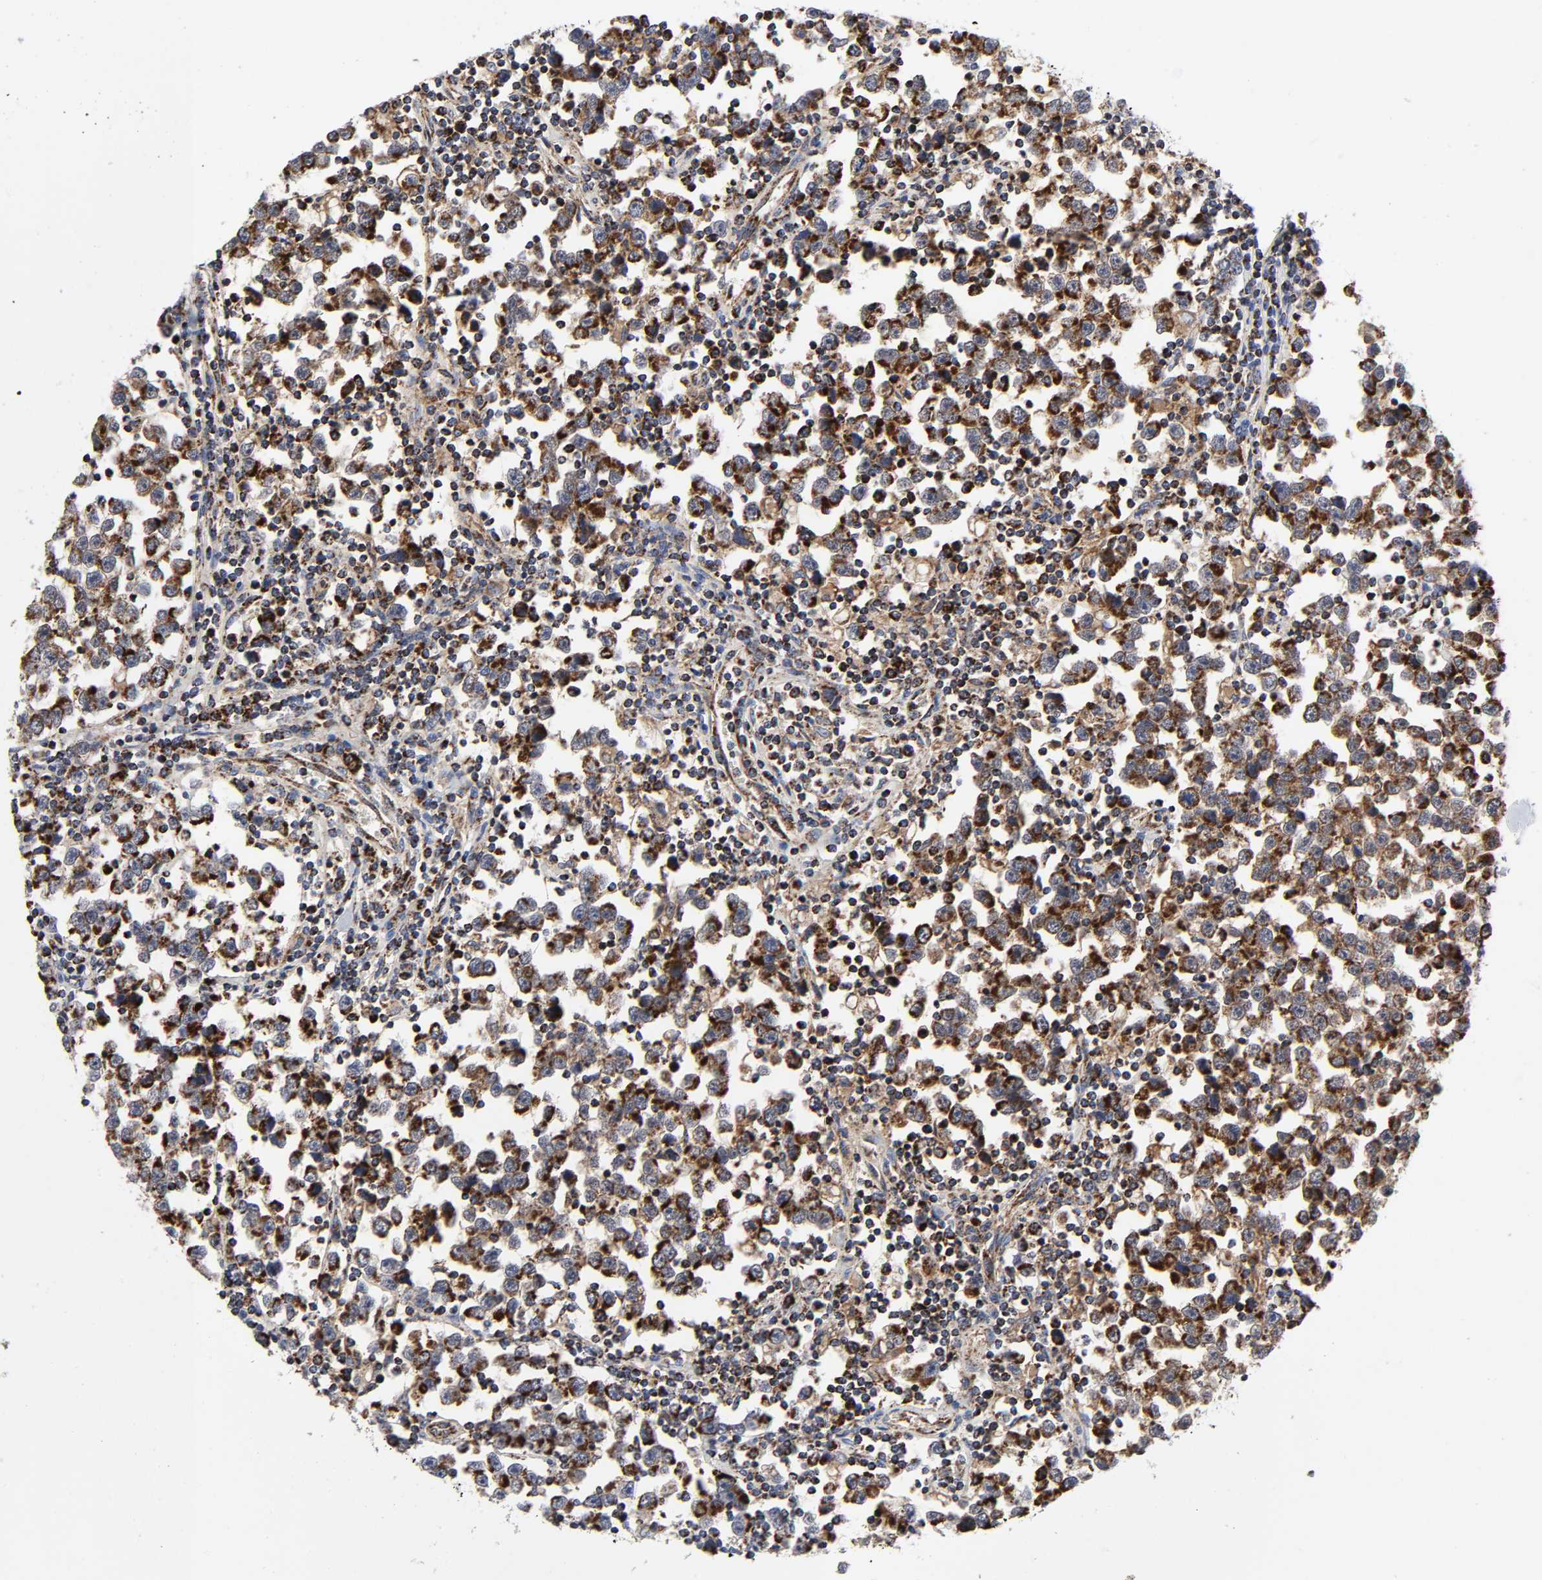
{"staining": {"intensity": "strong", "quantity": ">75%", "location": "cytoplasmic/membranous"}, "tissue": "testis cancer", "cell_type": "Tumor cells", "image_type": "cancer", "snomed": [{"axis": "morphology", "description": "Seminoma, NOS"}, {"axis": "topography", "description": "Testis"}], "caption": "Immunohistochemical staining of seminoma (testis) exhibits high levels of strong cytoplasmic/membranous positivity in approximately >75% of tumor cells.", "gene": "AOPEP", "patient": {"sex": "male", "age": 43}}